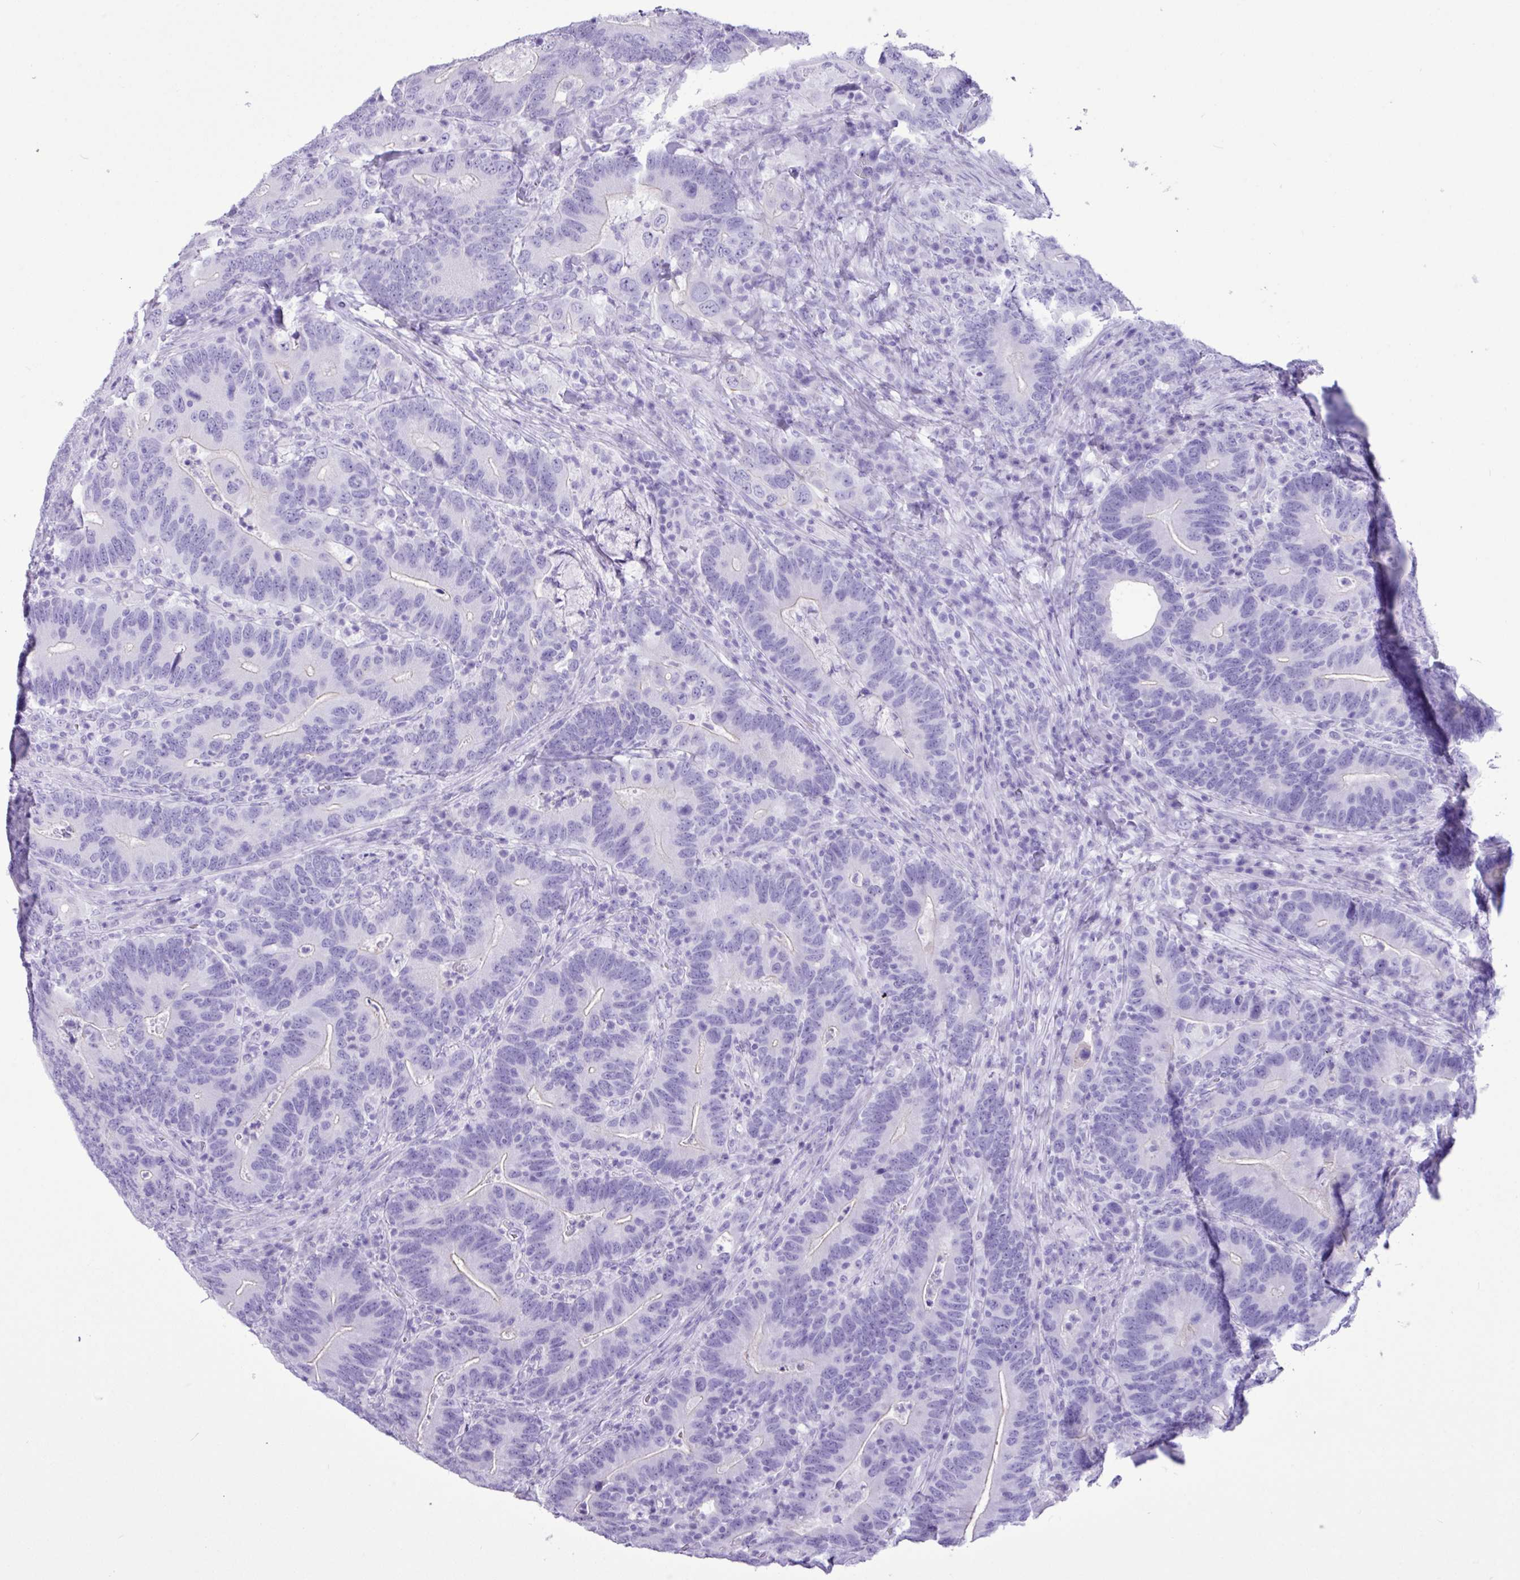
{"staining": {"intensity": "negative", "quantity": "none", "location": "none"}, "tissue": "colorectal cancer", "cell_type": "Tumor cells", "image_type": "cancer", "snomed": [{"axis": "morphology", "description": "Adenocarcinoma, NOS"}, {"axis": "topography", "description": "Colon"}], "caption": "Tumor cells are negative for protein expression in human colorectal cancer.", "gene": "CKMT2", "patient": {"sex": "female", "age": 66}}